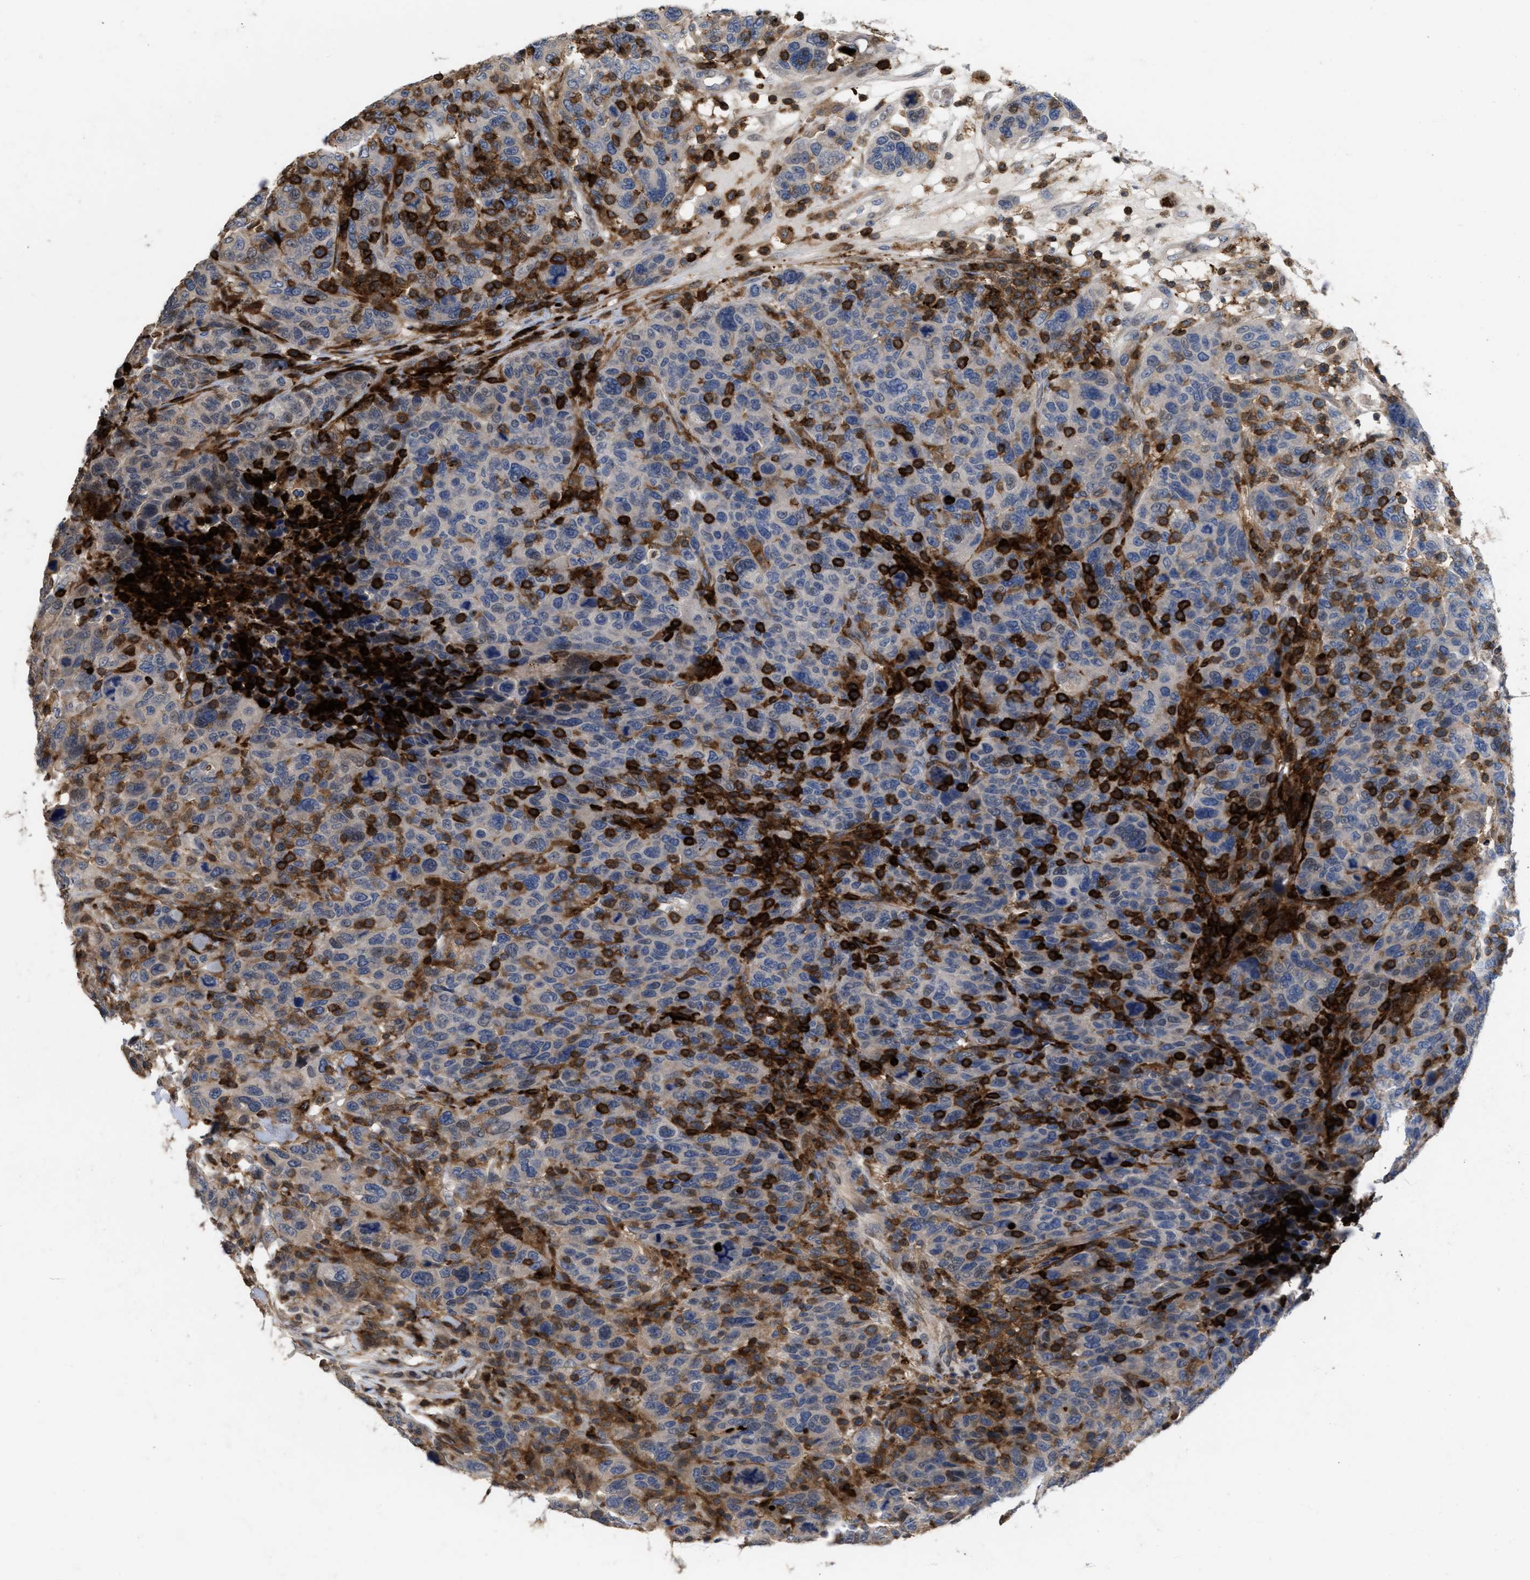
{"staining": {"intensity": "weak", "quantity": "<25%", "location": "cytoplasmic/membranous"}, "tissue": "breast cancer", "cell_type": "Tumor cells", "image_type": "cancer", "snomed": [{"axis": "morphology", "description": "Duct carcinoma"}, {"axis": "topography", "description": "Breast"}], "caption": "The histopathology image displays no staining of tumor cells in infiltrating ductal carcinoma (breast).", "gene": "PTPRE", "patient": {"sex": "female", "age": 37}}